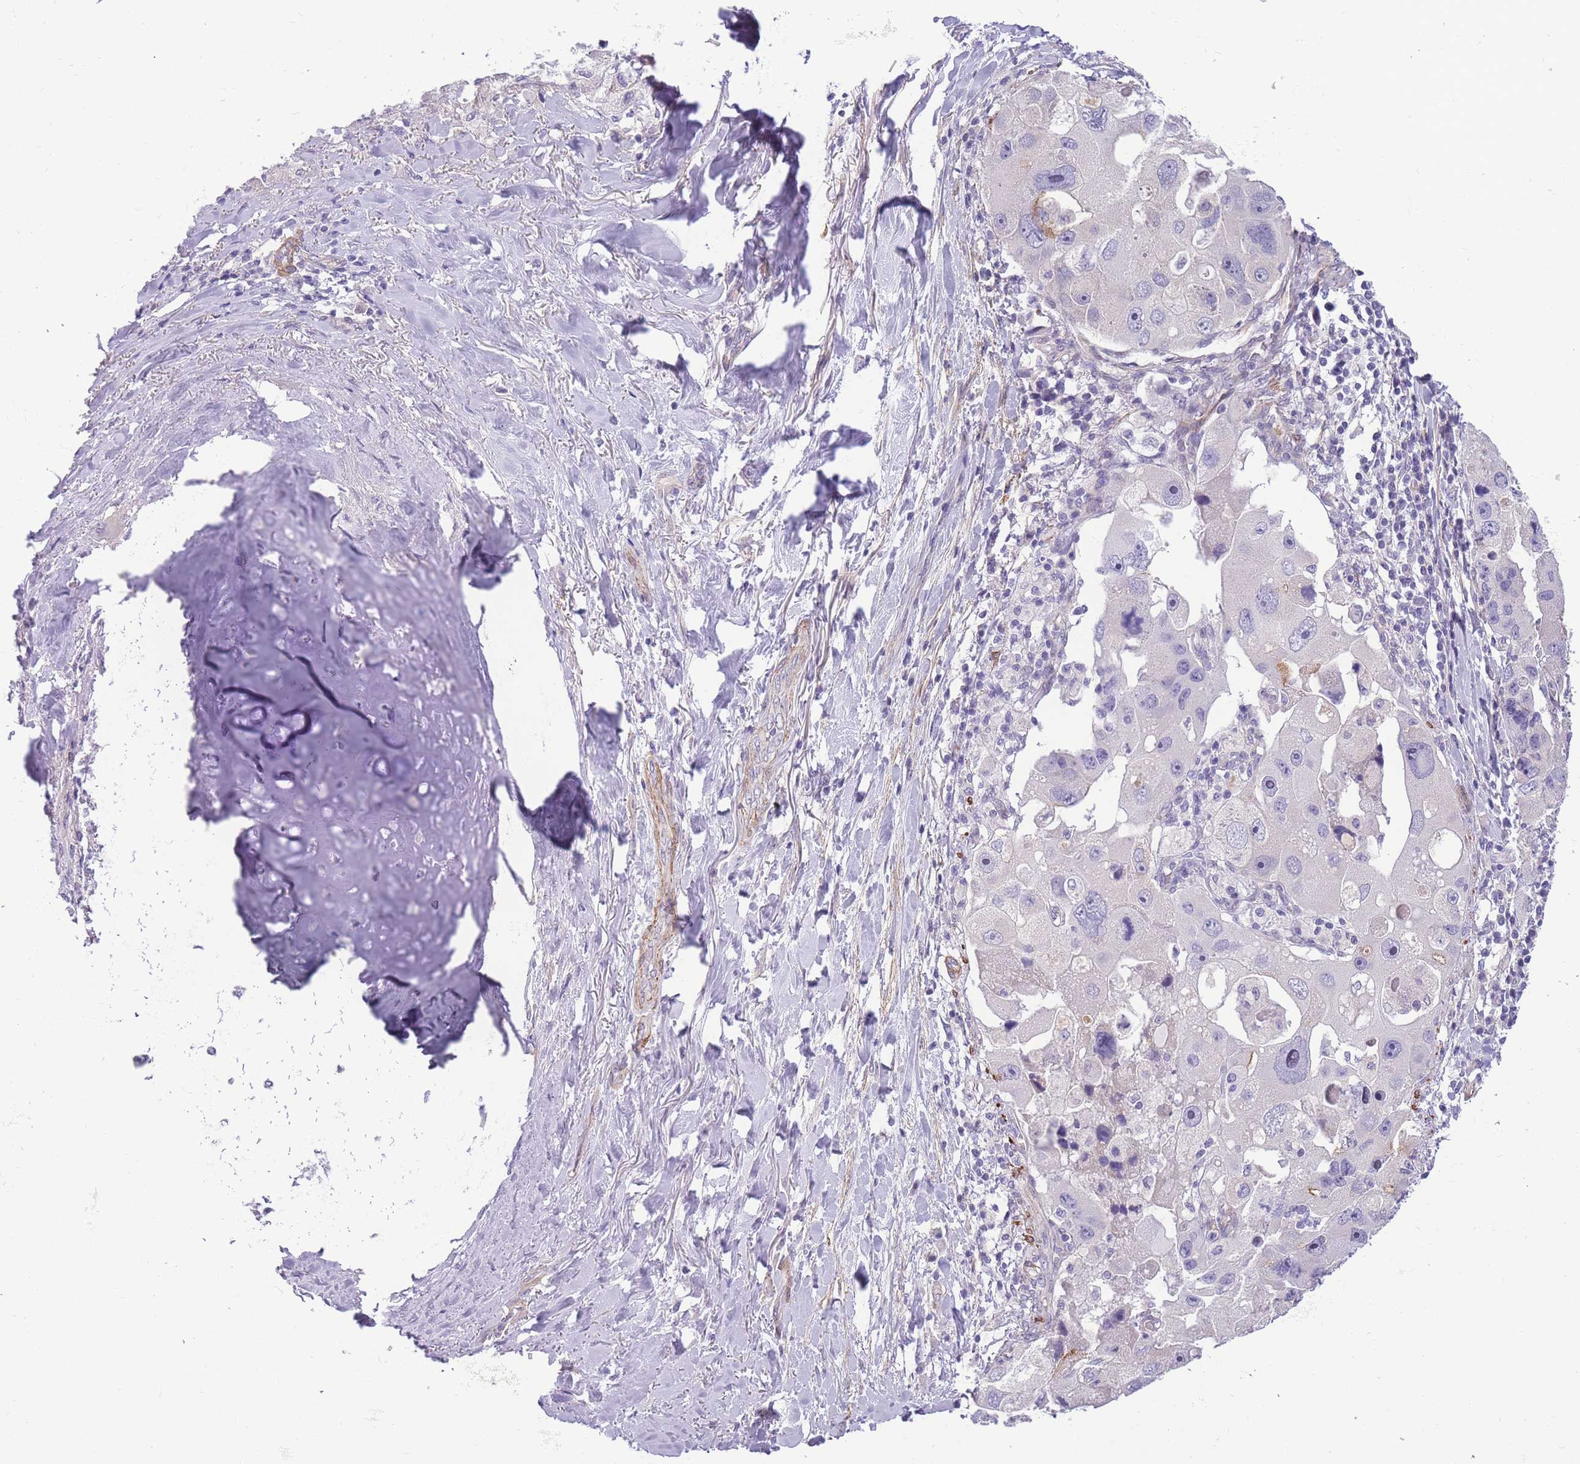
{"staining": {"intensity": "negative", "quantity": "none", "location": "none"}, "tissue": "lung cancer", "cell_type": "Tumor cells", "image_type": "cancer", "snomed": [{"axis": "morphology", "description": "Adenocarcinoma, NOS"}, {"axis": "topography", "description": "Lung"}], "caption": "Immunohistochemistry photomicrograph of human adenocarcinoma (lung) stained for a protein (brown), which shows no expression in tumor cells.", "gene": "FAM124A", "patient": {"sex": "female", "age": 54}}